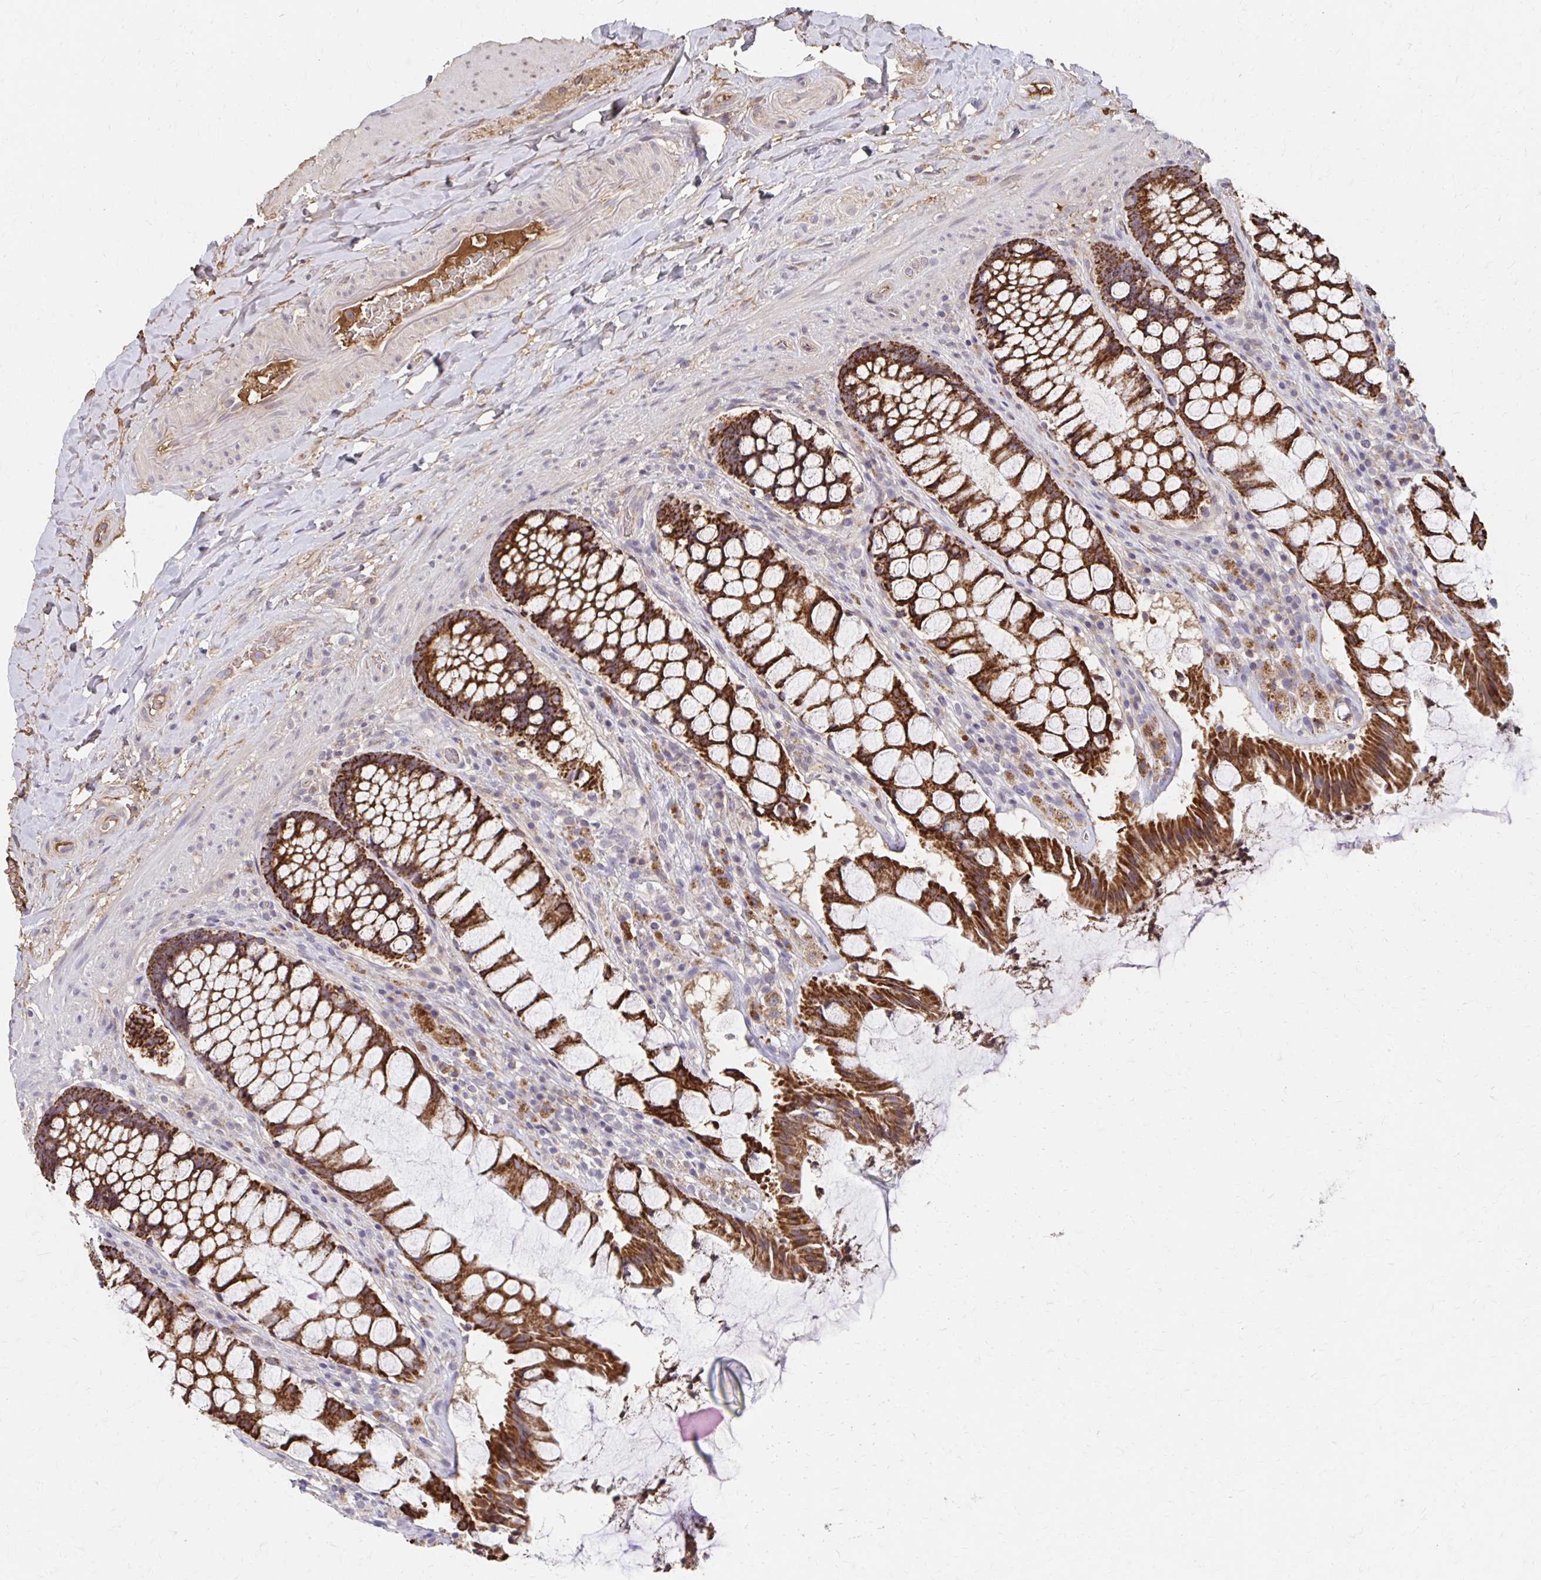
{"staining": {"intensity": "strong", "quantity": ">75%", "location": "cytoplasmic/membranous"}, "tissue": "rectum", "cell_type": "Glandular cells", "image_type": "normal", "snomed": [{"axis": "morphology", "description": "Normal tissue, NOS"}, {"axis": "topography", "description": "Rectum"}], "caption": "Immunohistochemistry staining of normal rectum, which reveals high levels of strong cytoplasmic/membranous expression in approximately >75% of glandular cells indicating strong cytoplasmic/membranous protein expression. The staining was performed using DAB (3,3'-diaminobenzidine) (brown) for protein detection and nuclei were counterstained in hematoxylin (blue).", "gene": "HMGCS2", "patient": {"sex": "female", "age": 58}}